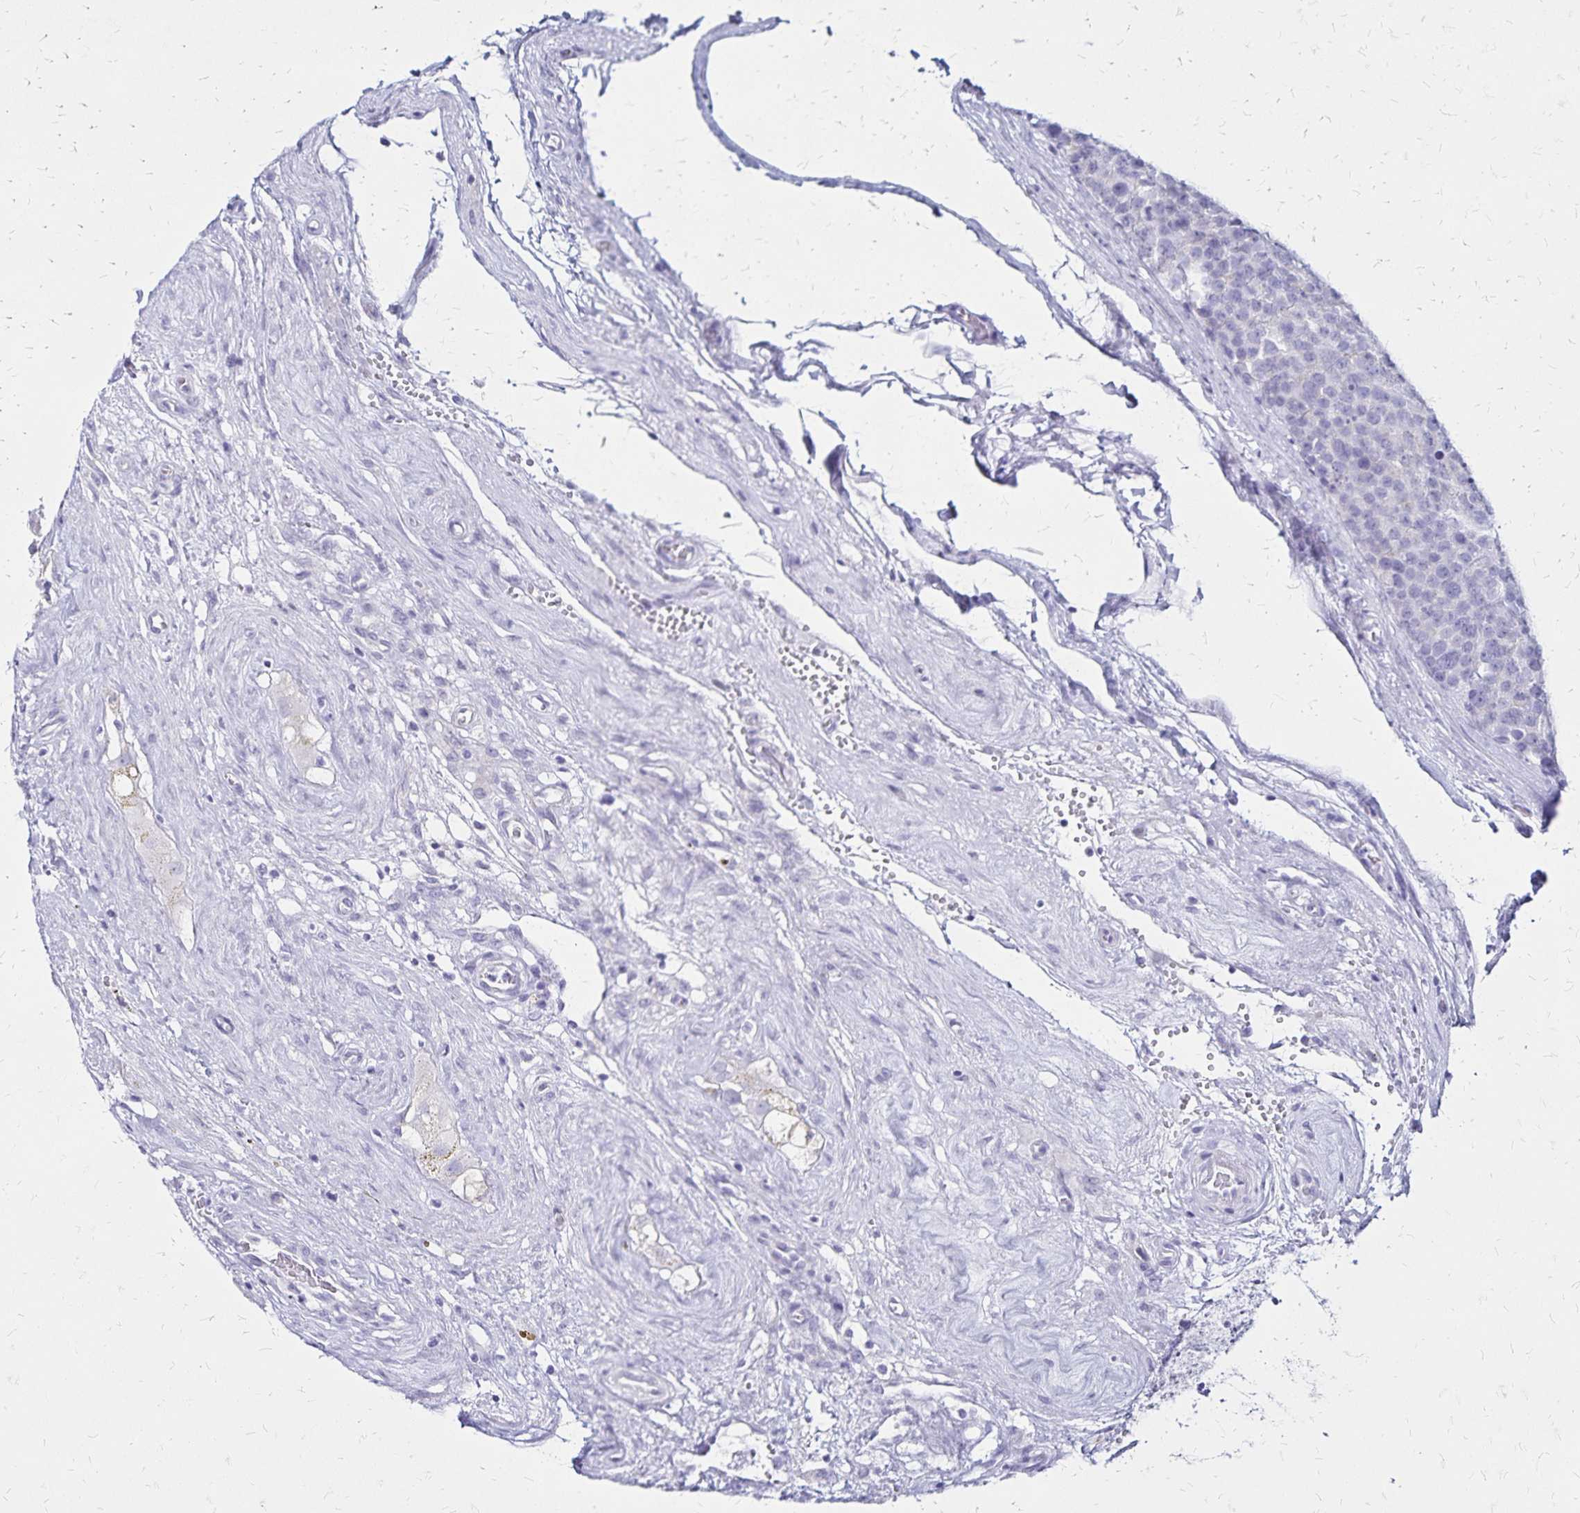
{"staining": {"intensity": "negative", "quantity": "none", "location": "none"}, "tissue": "testis cancer", "cell_type": "Tumor cells", "image_type": "cancer", "snomed": [{"axis": "morphology", "description": "Seminoma, NOS"}, {"axis": "topography", "description": "Testis"}], "caption": "Testis cancer stained for a protein using immunohistochemistry shows no positivity tumor cells.", "gene": "LIN28B", "patient": {"sex": "male", "age": 71}}